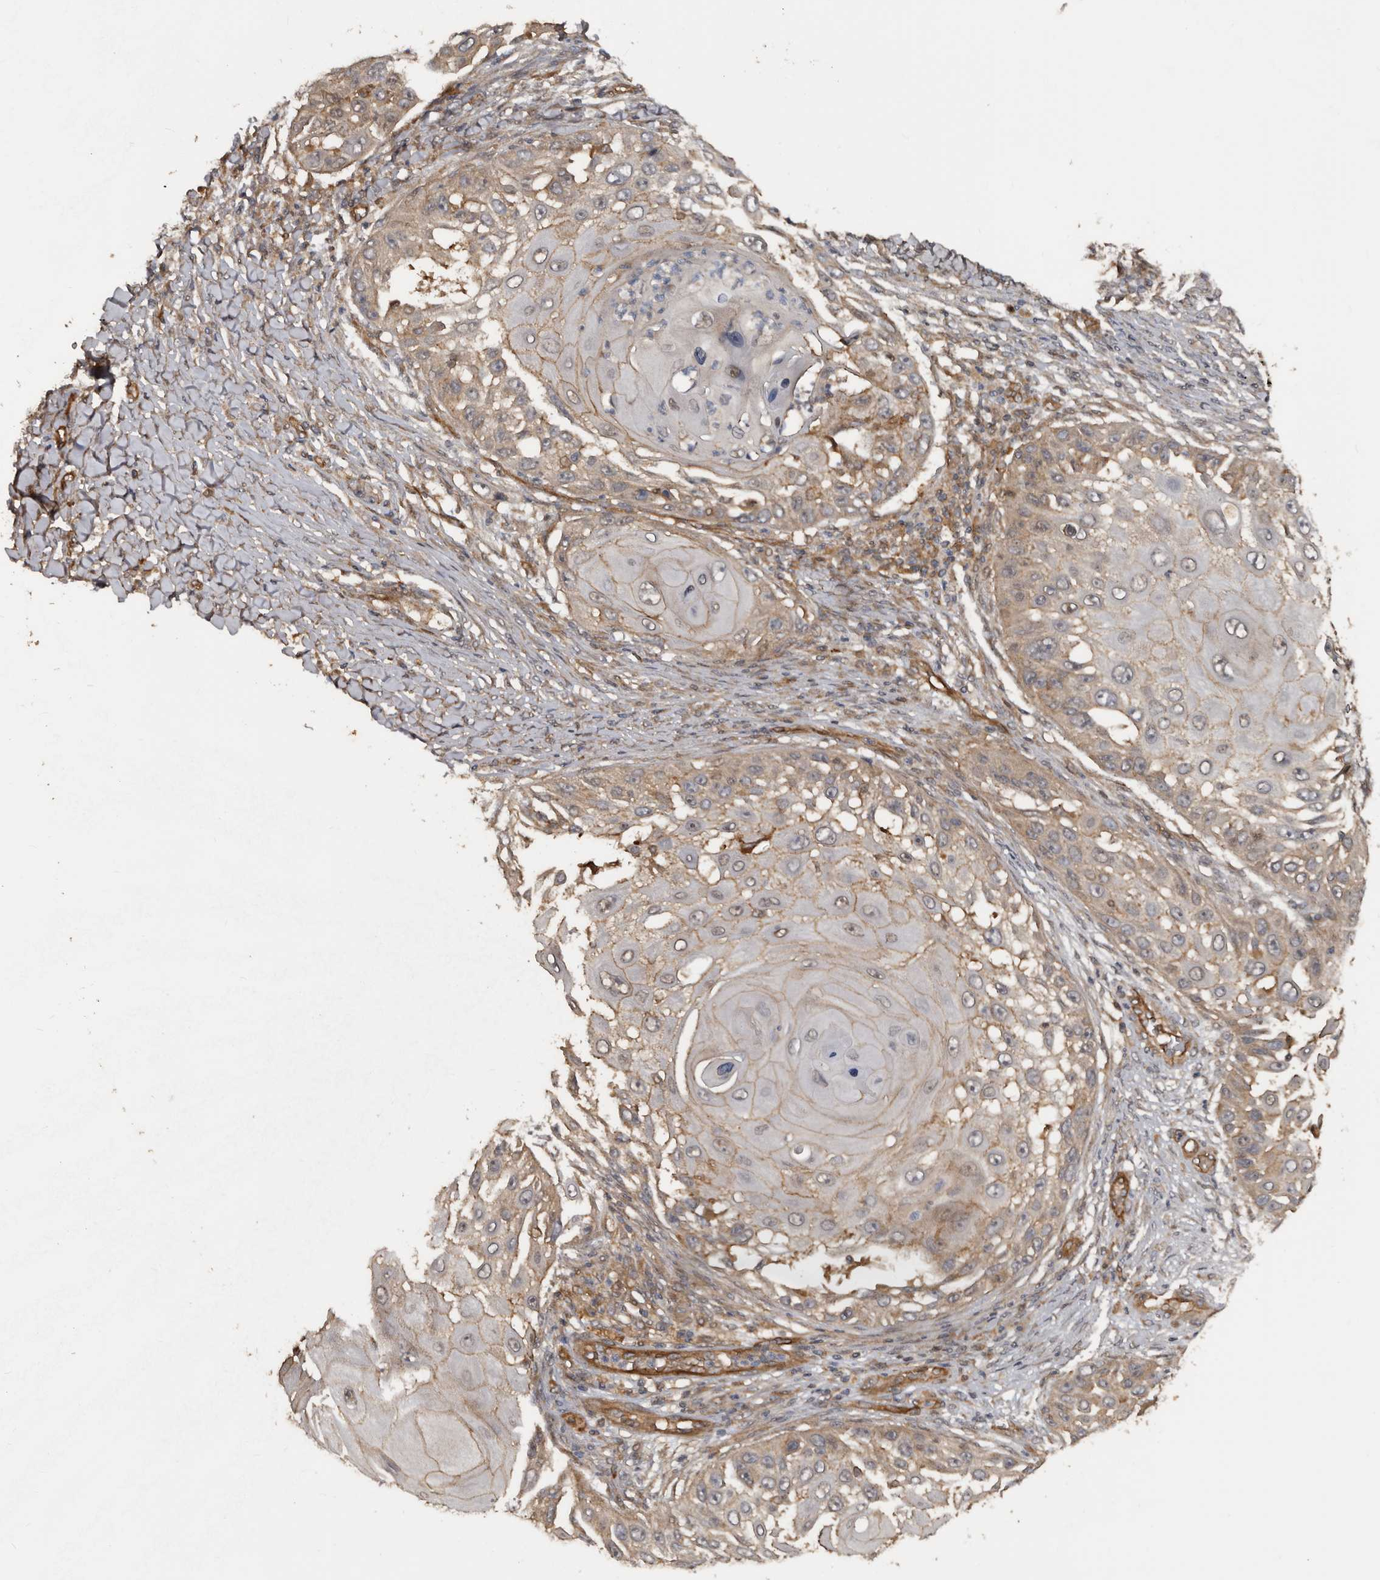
{"staining": {"intensity": "weak", "quantity": "25%-75%", "location": "cytoplasmic/membranous"}, "tissue": "skin cancer", "cell_type": "Tumor cells", "image_type": "cancer", "snomed": [{"axis": "morphology", "description": "Squamous cell carcinoma, NOS"}, {"axis": "topography", "description": "Skin"}], "caption": "There is low levels of weak cytoplasmic/membranous positivity in tumor cells of skin cancer, as demonstrated by immunohistochemical staining (brown color).", "gene": "EXOC3L1", "patient": {"sex": "female", "age": 44}}